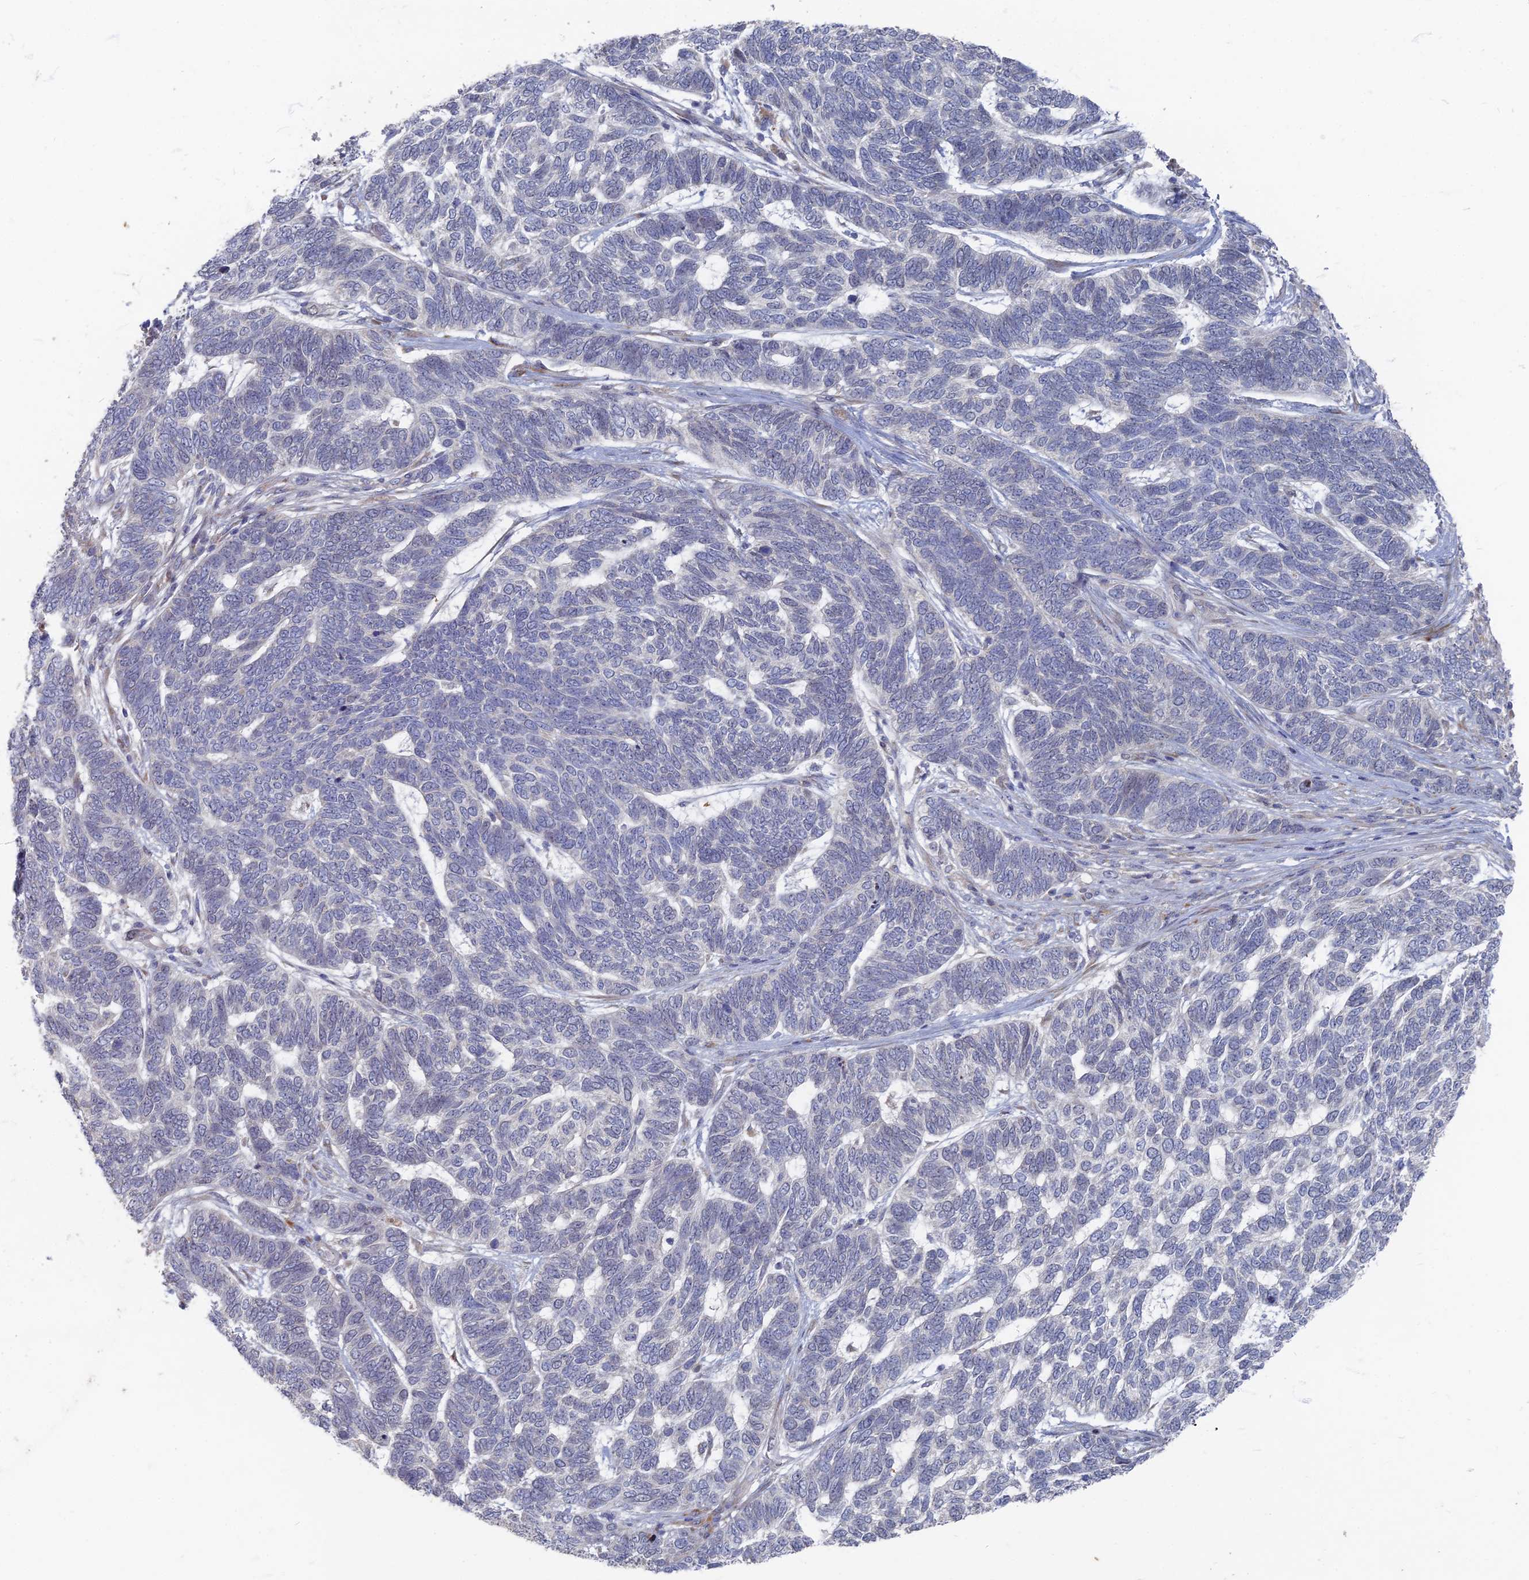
{"staining": {"intensity": "negative", "quantity": "none", "location": "none"}, "tissue": "skin cancer", "cell_type": "Tumor cells", "image_type": "cancer", "snomed": [{"axis": "morphology", "description": "Basal cell carcinoma"}, {"axis": "topography", "description": "Skin"}], "caption": "An immunohistochemistry micrograph of skin cancer is shown. There is no staining in tumor cells of skin cancer.", "gene": "TMEM128", "patient": {"sex": "female", "age": 65}}